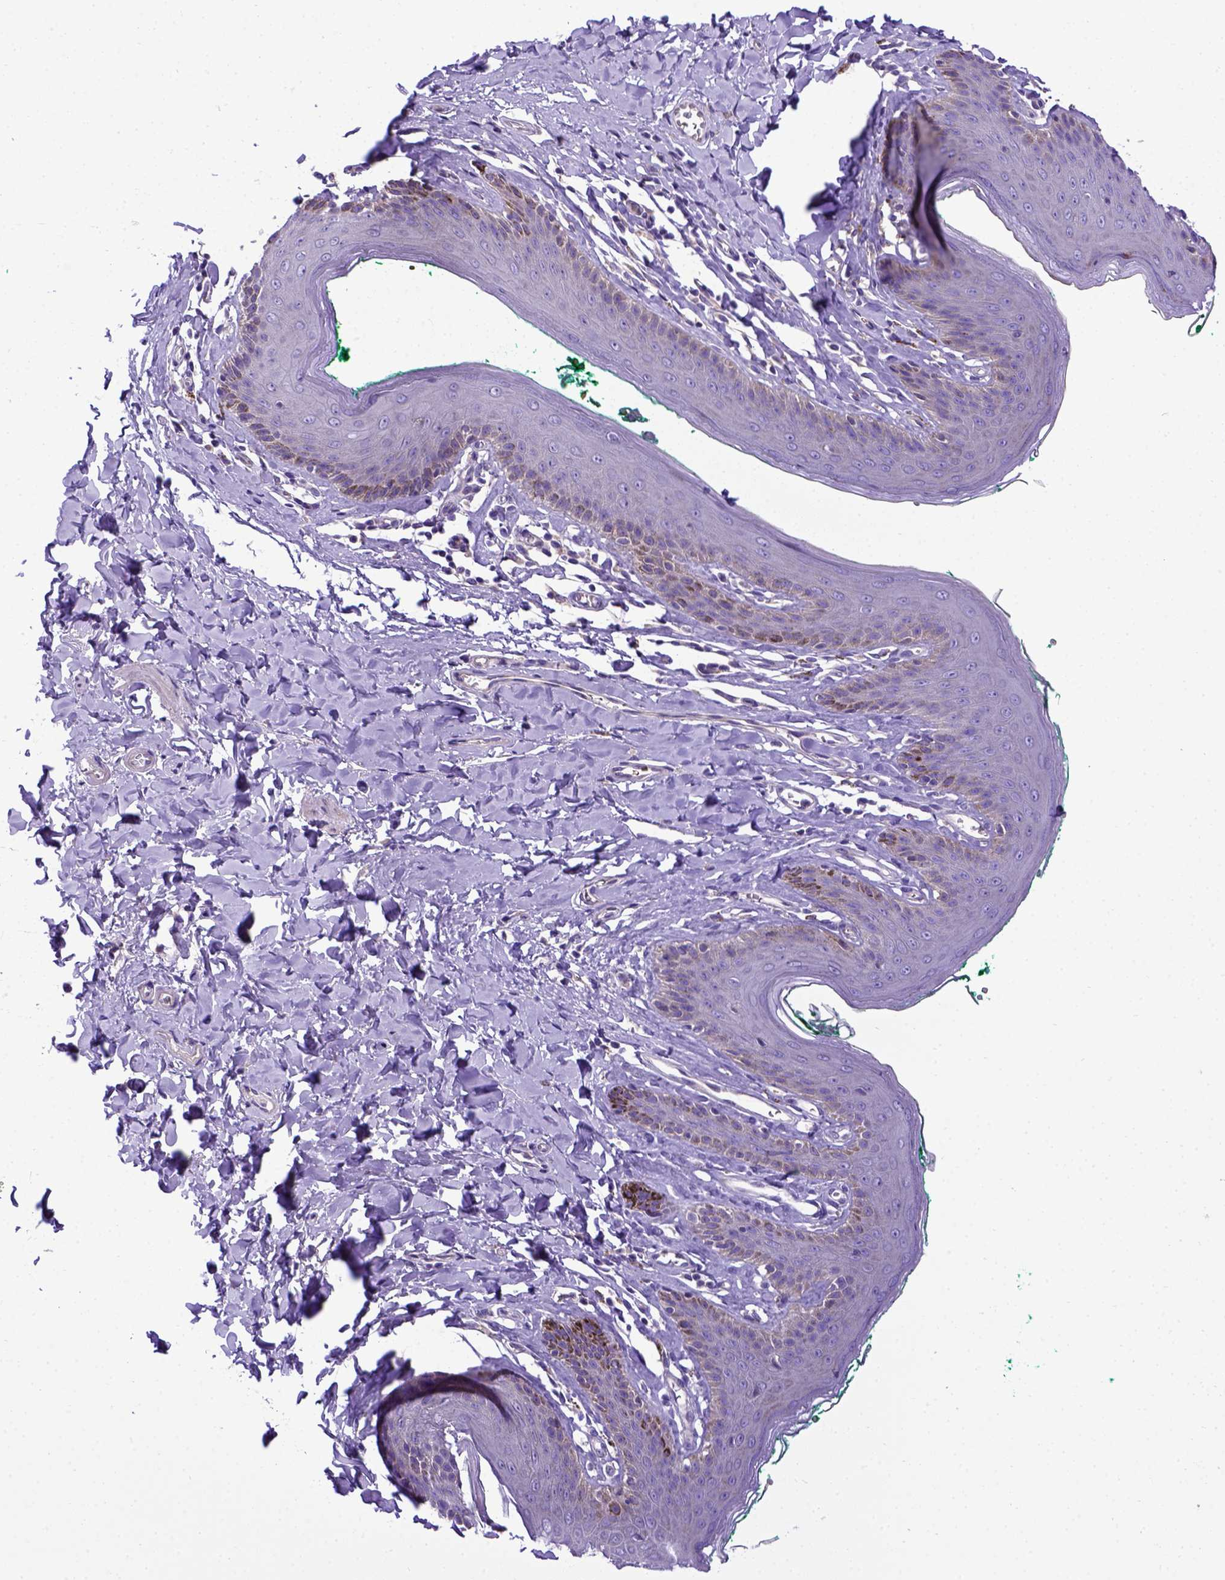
{"staining": {"intensity": "negative", "quantity": "none", "location": "none"}, "tissue": "skin", "cell_type": "Epidermal cells", "image_type": "normal", "snomed": [{"axis": "morphology", "description": "Normal tissue, NOS"}, {"axis": "topography", "description": "Vulva"}, {"axis": "topography", "description": "Peripheral nerve tissue"}], "caption": "This is an immunohistochemistry (IHC) photomicrograph of benign skin. There is no expression in epidermal cells.", "gene": "ADAM12", "patient": {"sex": "female", "age": 66}}